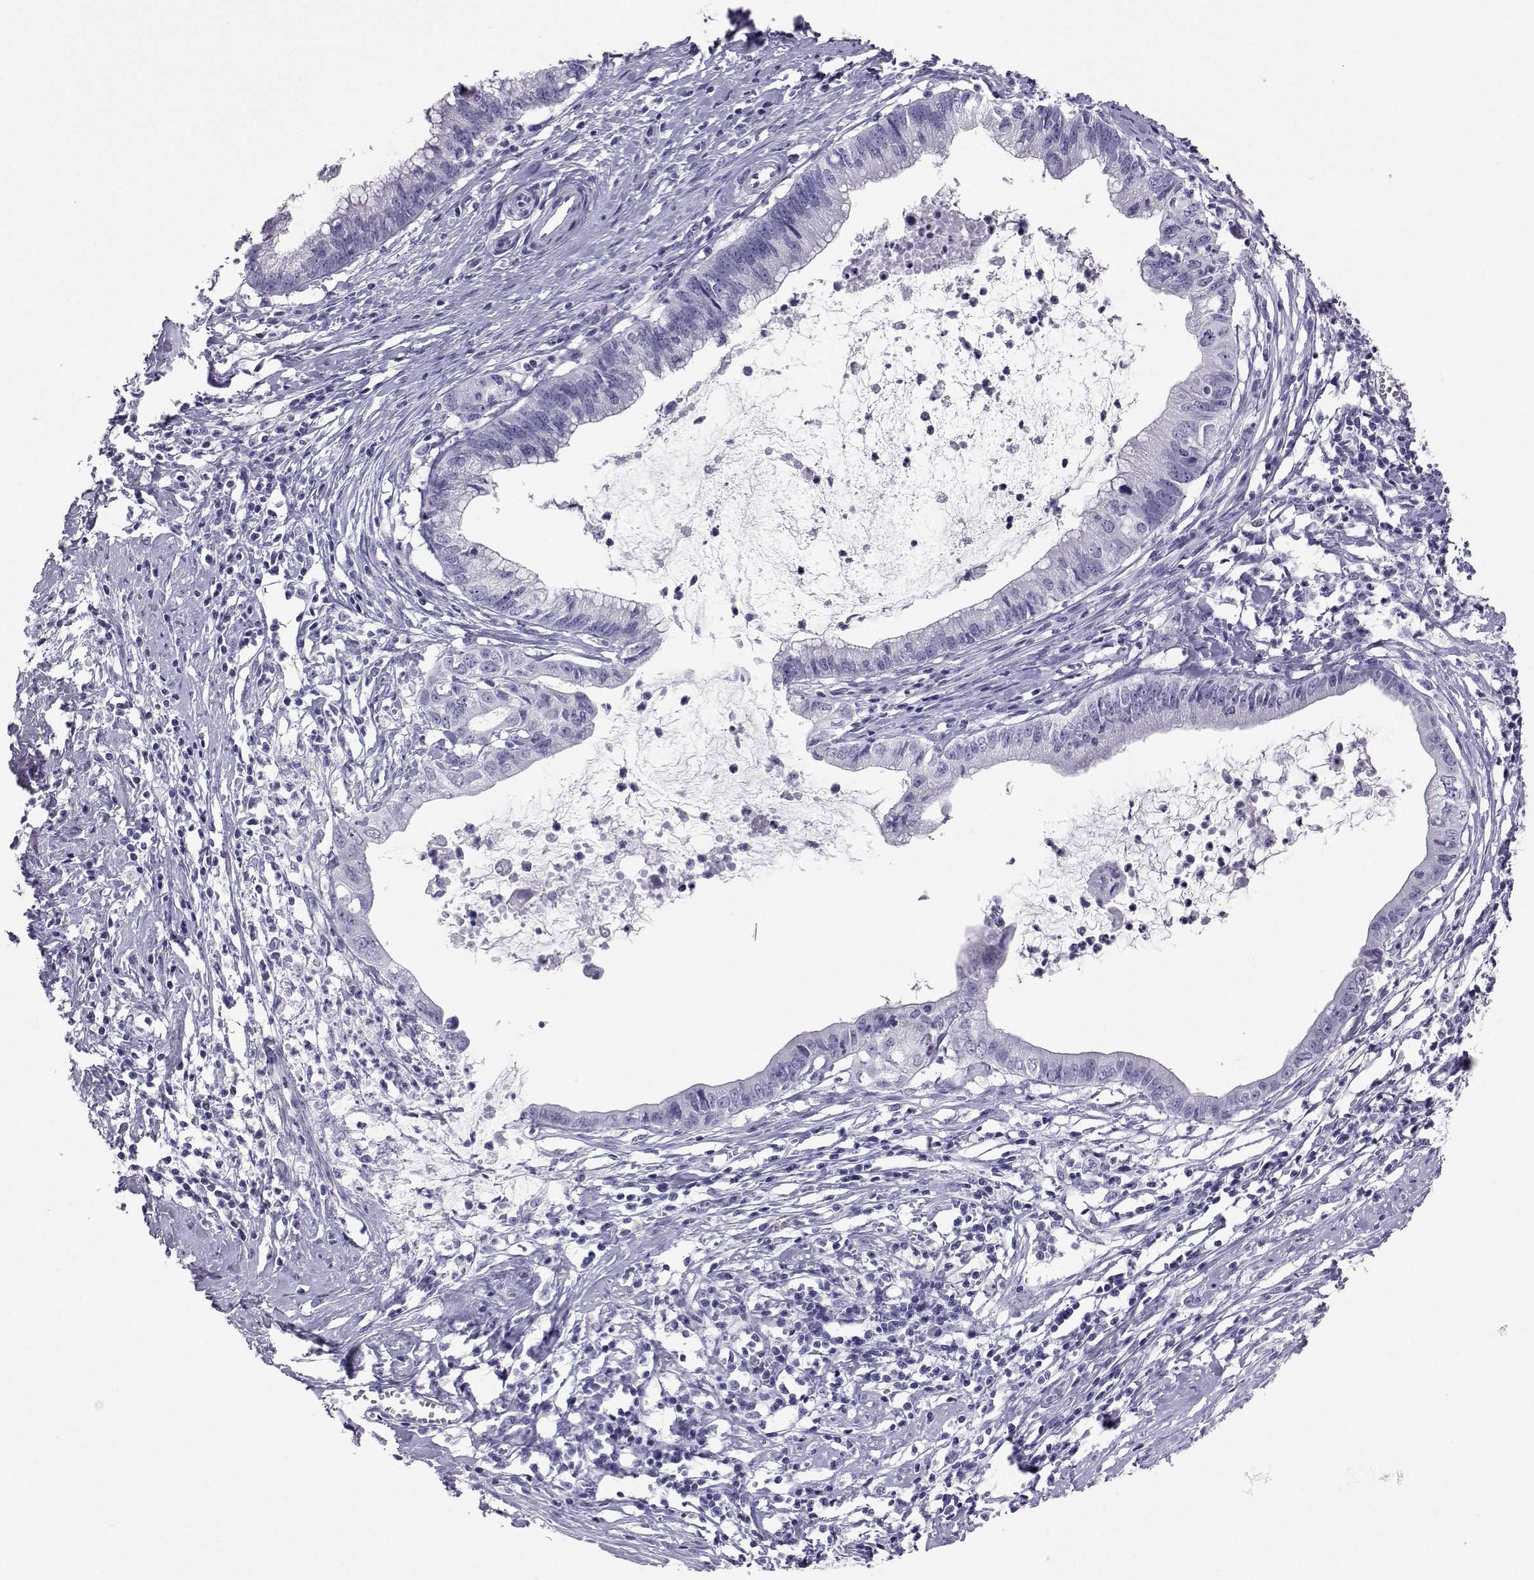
{"staining": {"intensity": "negative", "quantity": "none", "location": "none"}, "tissue": "cervical cancer", "cell_type": "Tumor cells", "image_type": "cancer", "snomed": [{"axis": "morphology", "description": "Normal tissue, NOS"}, {"axis": "morphology", "description": "Adenocarcinoma, NOS"}, {"axis": "topography", "description": "Cervix"}], "caption": "Human cervical cancer stained for a protein using immunohistochemistry (IHC) demonstrates no positivity in tumor cells.", "gene": "PLIN4", "patient": {"sex": "female", "age": 38}}